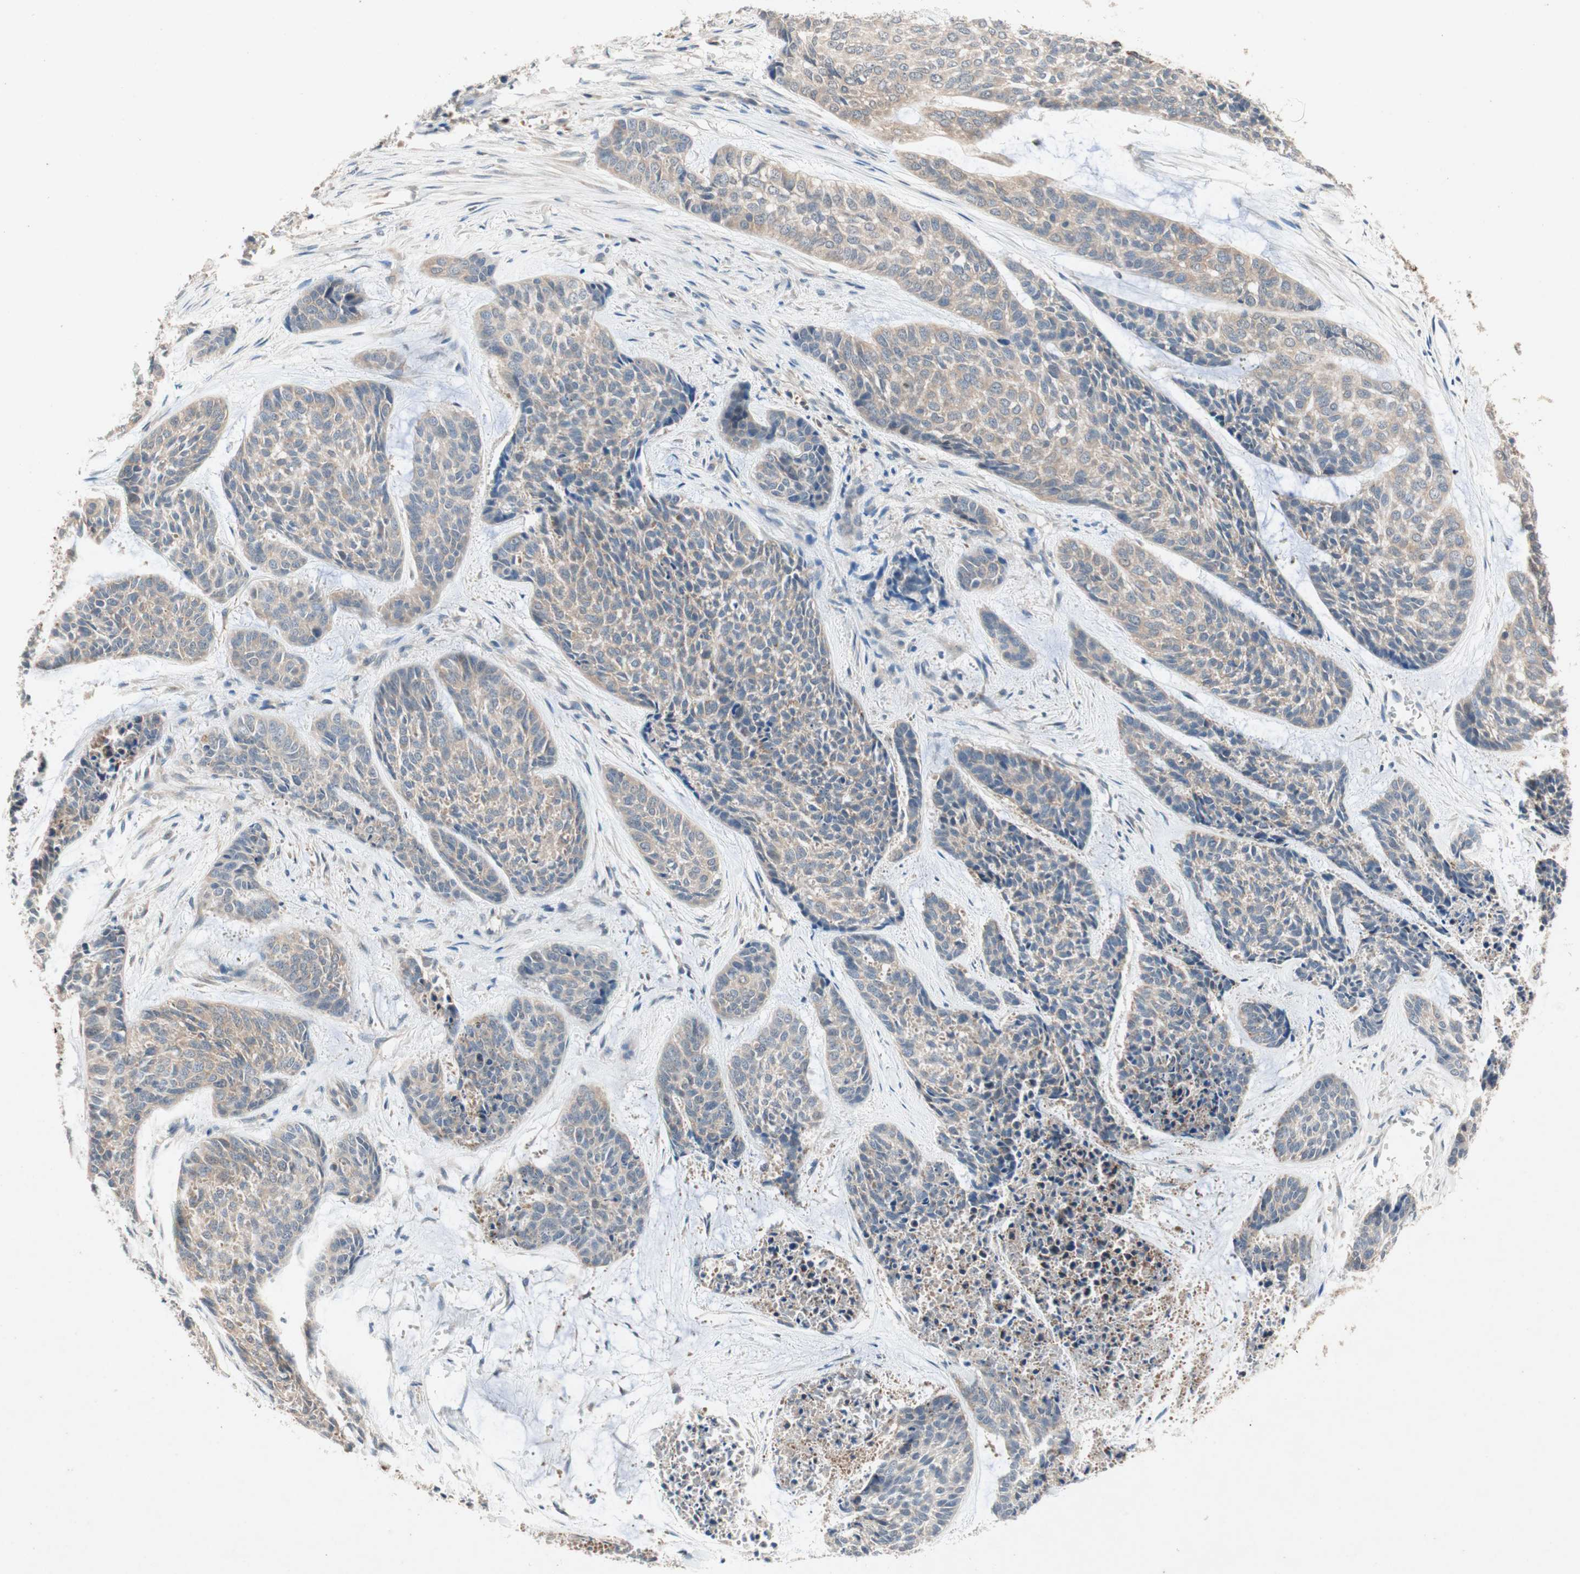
{"staining": {"intensity": "weak", "quantity": ">75%", "location": "cytoplasmic/membranous"}, "tissue": "skin cancer", "cell_type": "Tumor cells", "image_type": "cancer", "snomed": [{"axis": "morphology", "description": "Basal cell carcinoma"}, {"axis": "topography", "description": "Skin"}], "caption": "Skin basal cell carcinoma tissue reveals weak cytoplasmic/membranous staining in about >75% of tumor cells", "gene": "NCLN", "patient": {"sex": "female", "age": 64}}